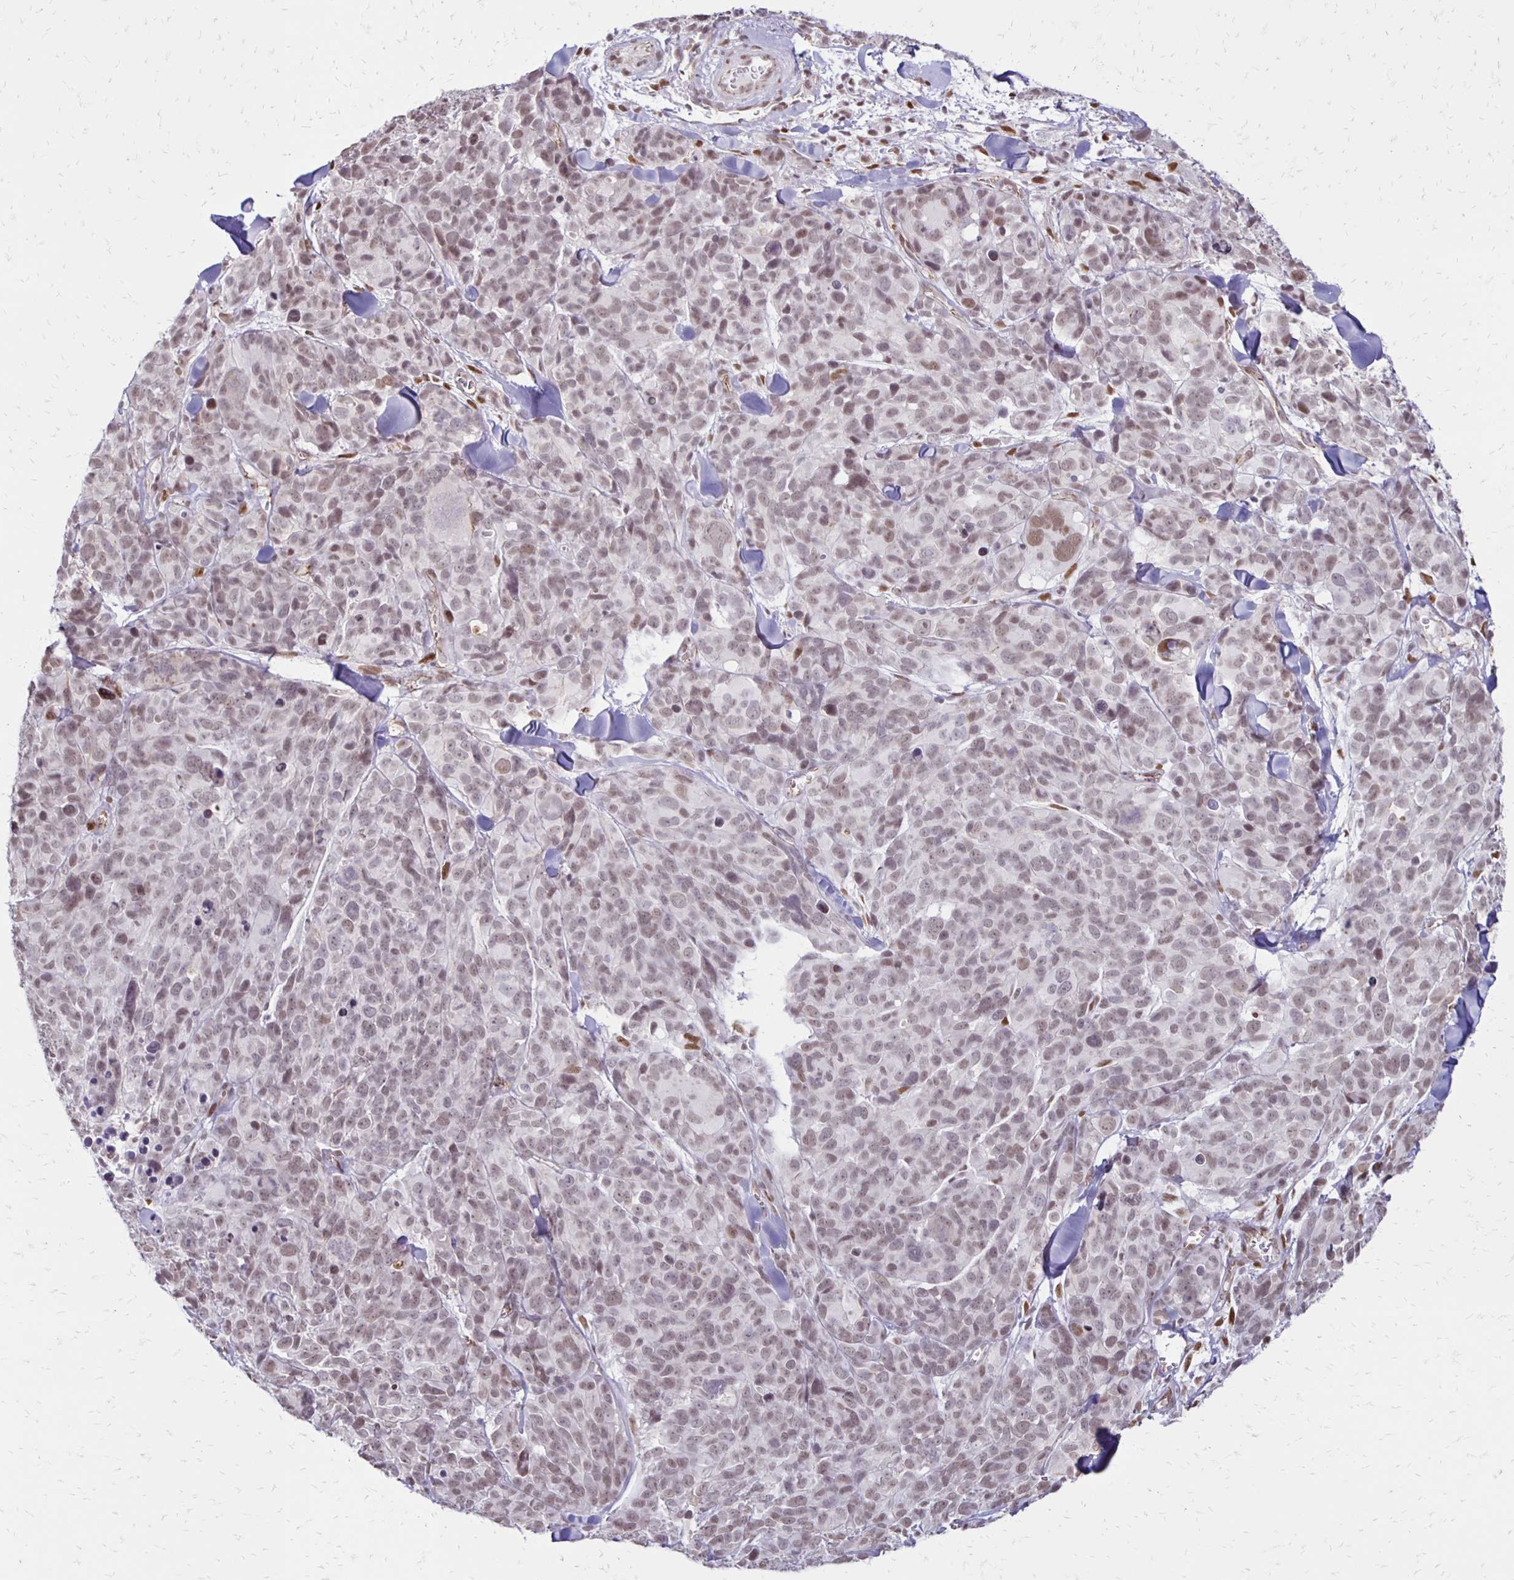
{"staining": {"intensity": "weak", "quantity": ">75%", "location": "nuclear"}, "tissue": "melanoma", "cell_type": "Tumor cells", "image_type": "cancer", "snomed": [{"axis": "morphology", "description": "Malignant melanoma, NOS"}, {"axis": "topography", "description": "Skin"}], "caption": "Tumor cells show weak nuclear expression in approximately >75% of cells in malignant melanoma. Immunohistochemistry stains the protein of interest in brown and the nuclei are stained blue.", "gene": "DDB2", "patient": {"sex": "male", "age": 51}}